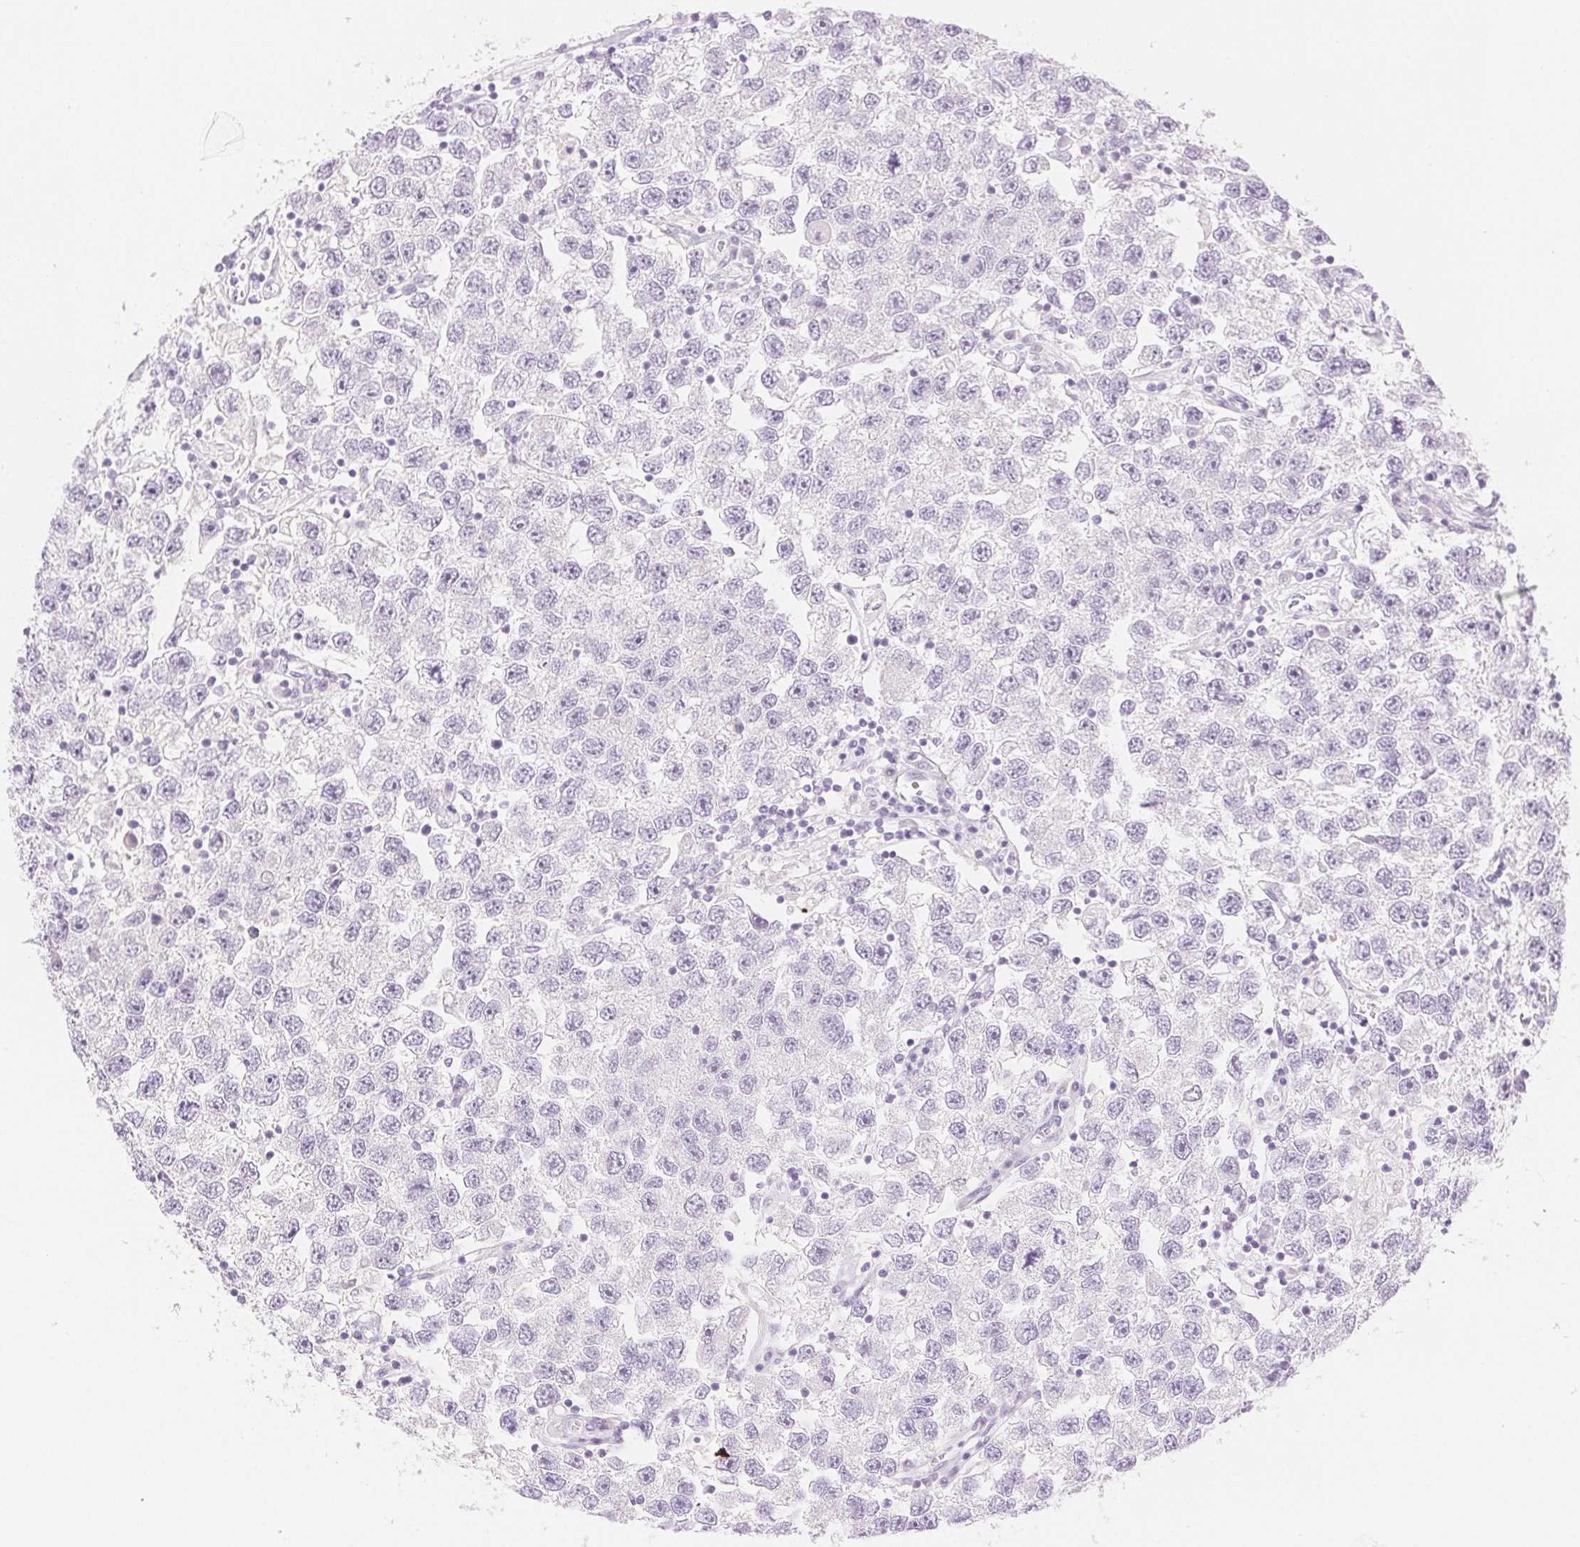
{"staining": {"intensity": "negative", "quantity": "none", "location": "none"}, "tissue": "testis cancer", "cell_type": "Tumor cells", "image_type": "cancer", "snomed": [{"axis": "morphology", "description": "Seminoma, NOS"}, {"axis": "topography", "description": "Testis"}], "caption": "IHC of seminoma (testis) displays no positivity in tumor cells. (Immunohistochemistry (ihc), brightfield microscopy, high magnification).", "gene": "SPACA4", "patient": {"sex": "male", "age": 26}}